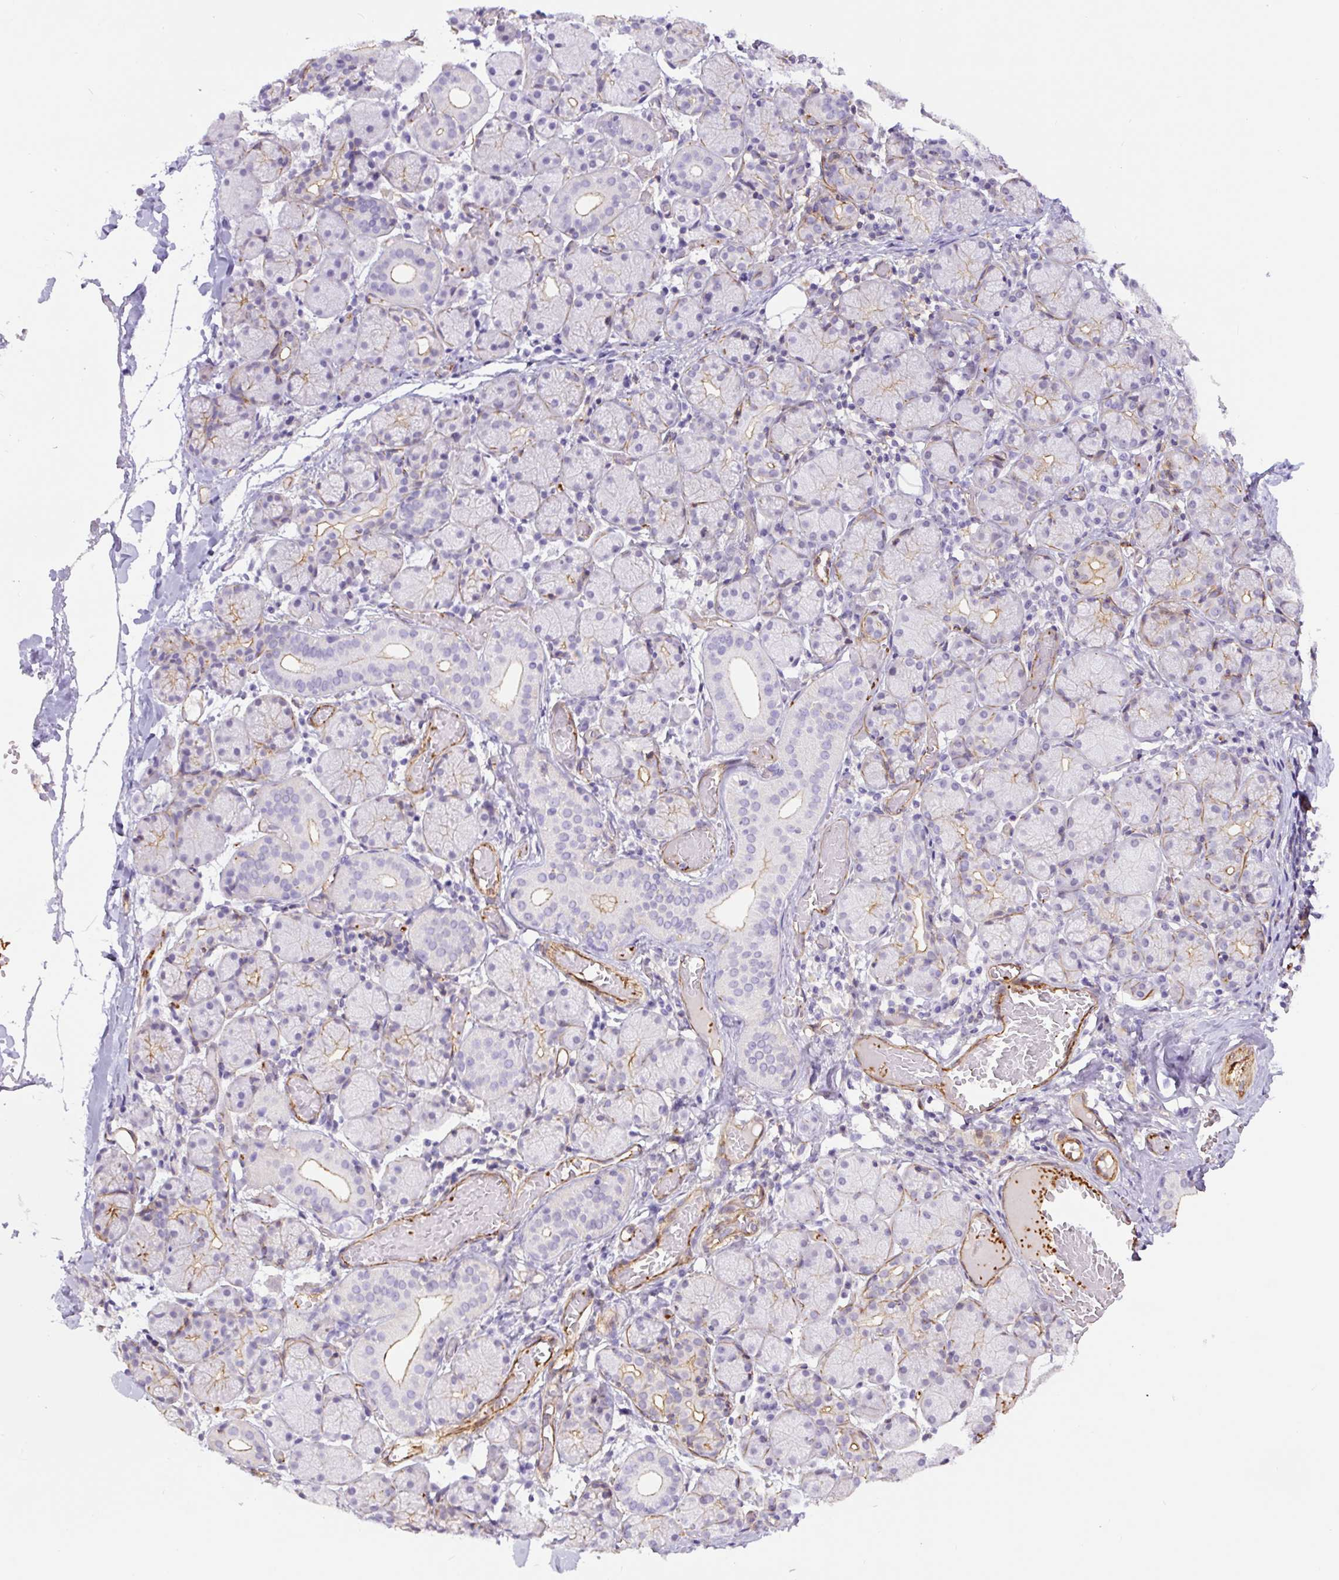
{"staining": {"intensity": "weak", "quantity": "<25%", "location": "cytoplasmic/membranous"}, "tissue": "salivary gland", "cell_type": "Glandular cells", "image_type": "normal", "snomed": [{"axis": "morphology", "description": "Normal tissue, NOS"}, {"axis": "topography", "description": "Salivary gland"}], "caption": "The image shows no significant expression in glandular cells of salivary gland.", "gene": "B3GALT5", "patient": {"sex": "female", "age": 24}}